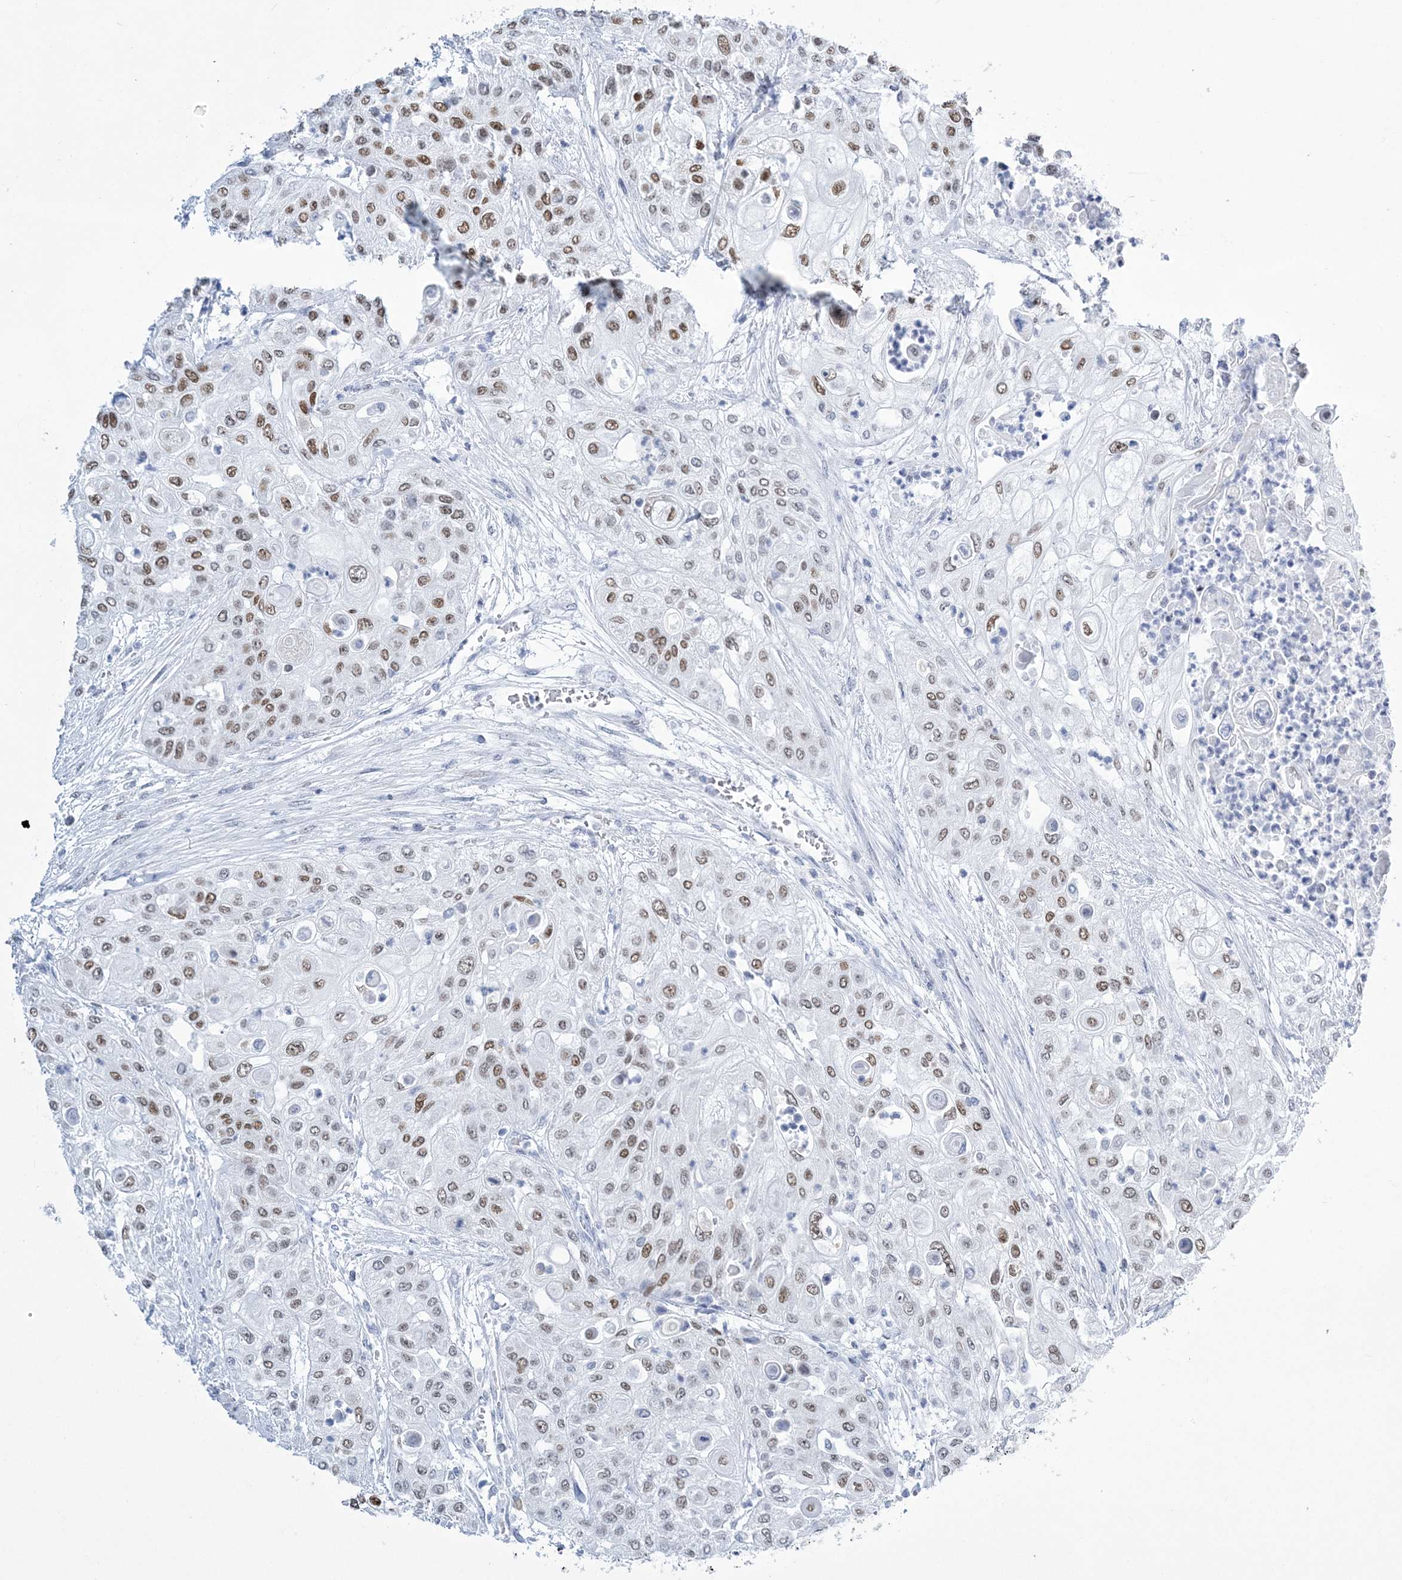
{"staining": {"intensity": "moderate", "quantity": ">75%", "location": "nuclear"}, "tissue": "urothelial cancer", "cell_type": "Tumor cells", "image_type": "cancer", "snomed": [{"axis": "morphology", "description": "Urothelial carcinoma, High grade"}, {"axis": "topography", "description": "Urinary bladder"}], "caption": "Urothelial cancer tissue demonstrates moderate nuclear positivity in about >75% of tumor cells, visualized by immunohistochemistry.", "gene": "ZBTB7A", "patient": {"sex": "female", "age": 79}}